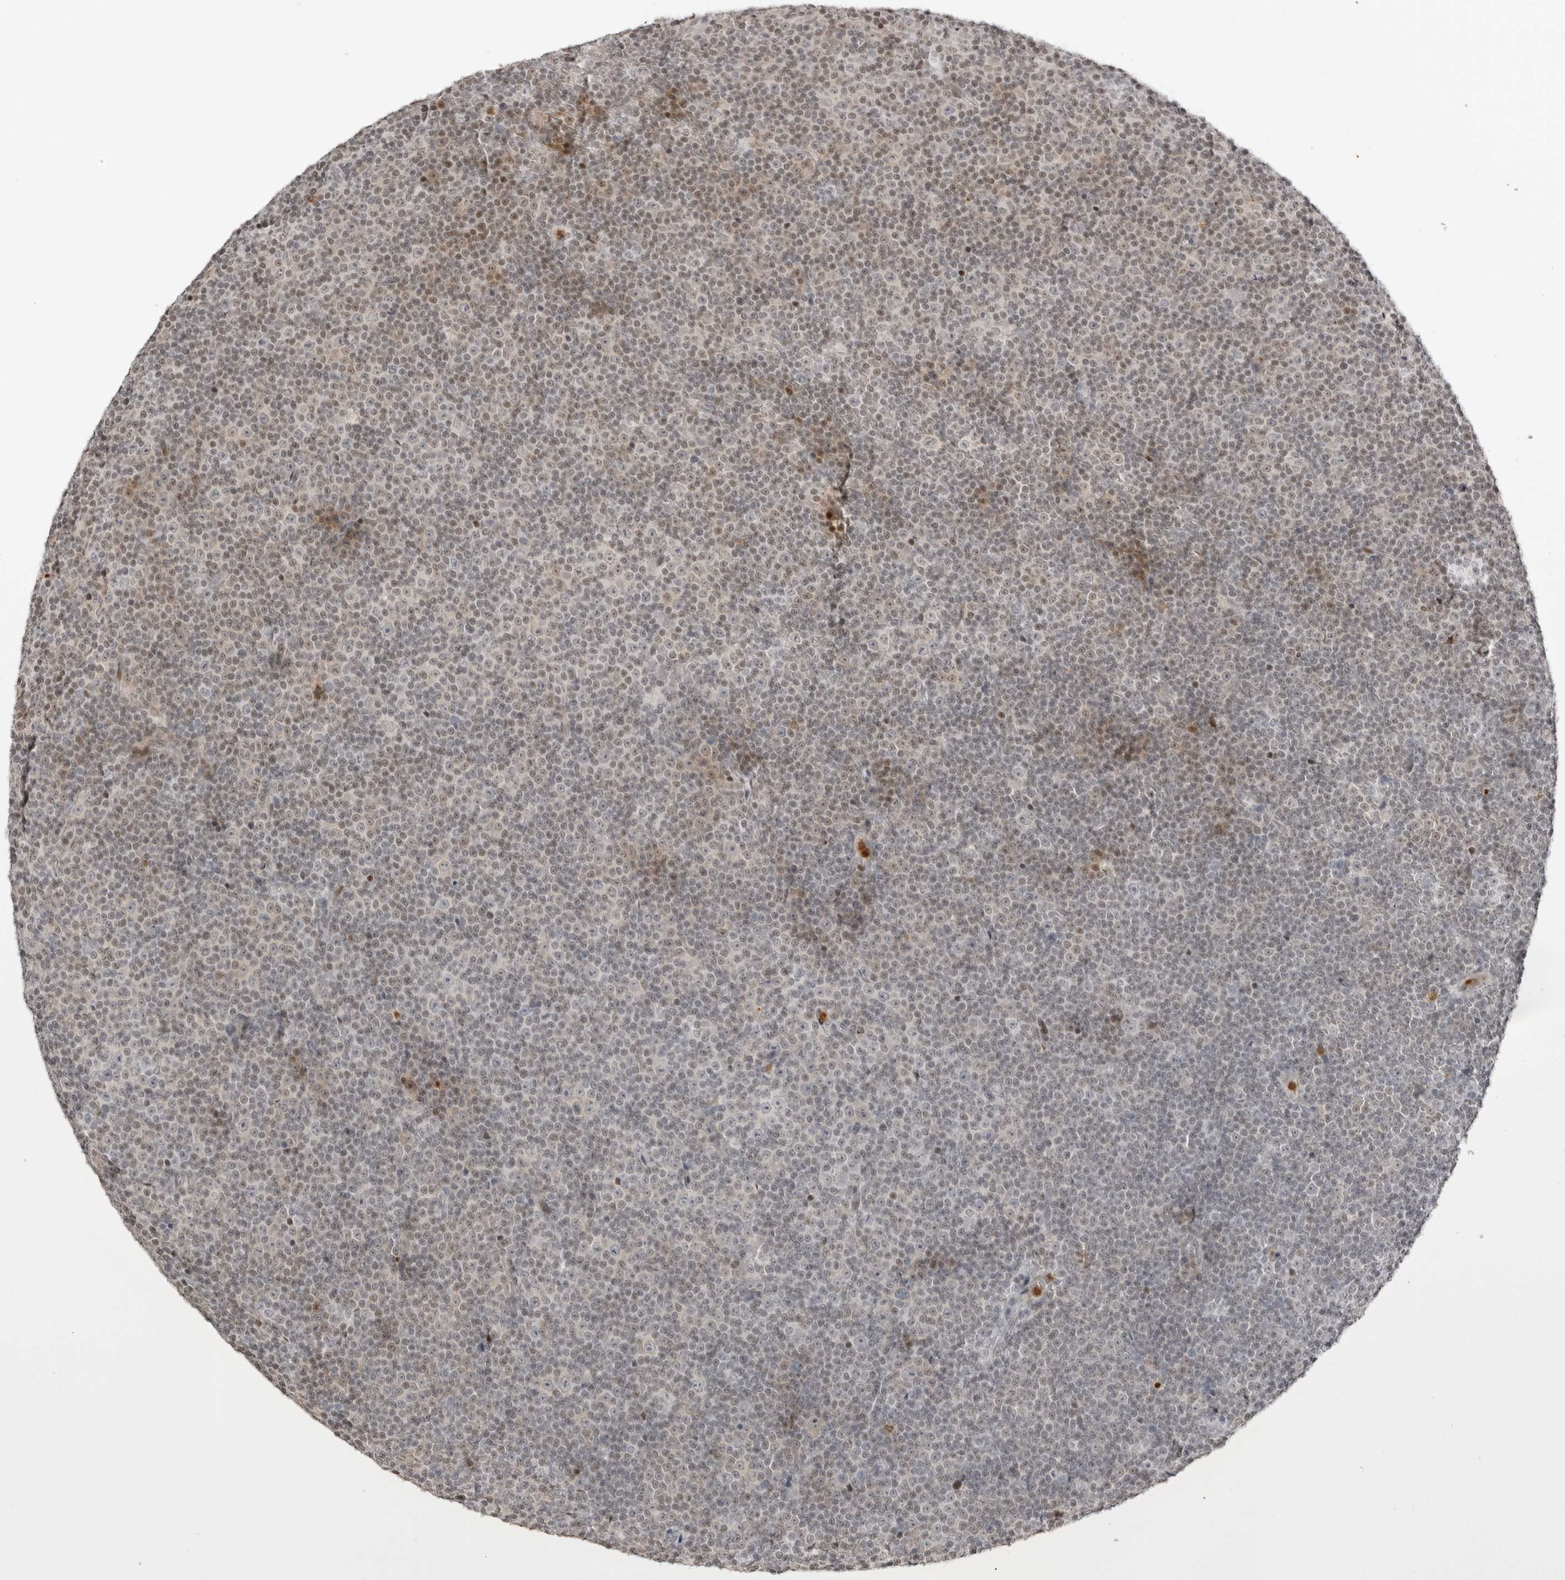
{"staining": {"intensity": "weak", "quantity": "25%-75%", "location": "nuclear"}, "tissue": "lymphoma", "cell_type": "Tumor cells", "image_type": "cancer", "snomed": [{"axis": "morphology", "description": "Malignant lymphoma, non-Hodgkin's type, Low grade"}, {"axis": "topography", "description": "Lymph node"}], "caption": "Protein staining shows weak nuclear staining in approximately 25%-75% of tumor cells in lymphoma.", "gene": "RNF146", "patient": {"sex": "female", "age": 67}}